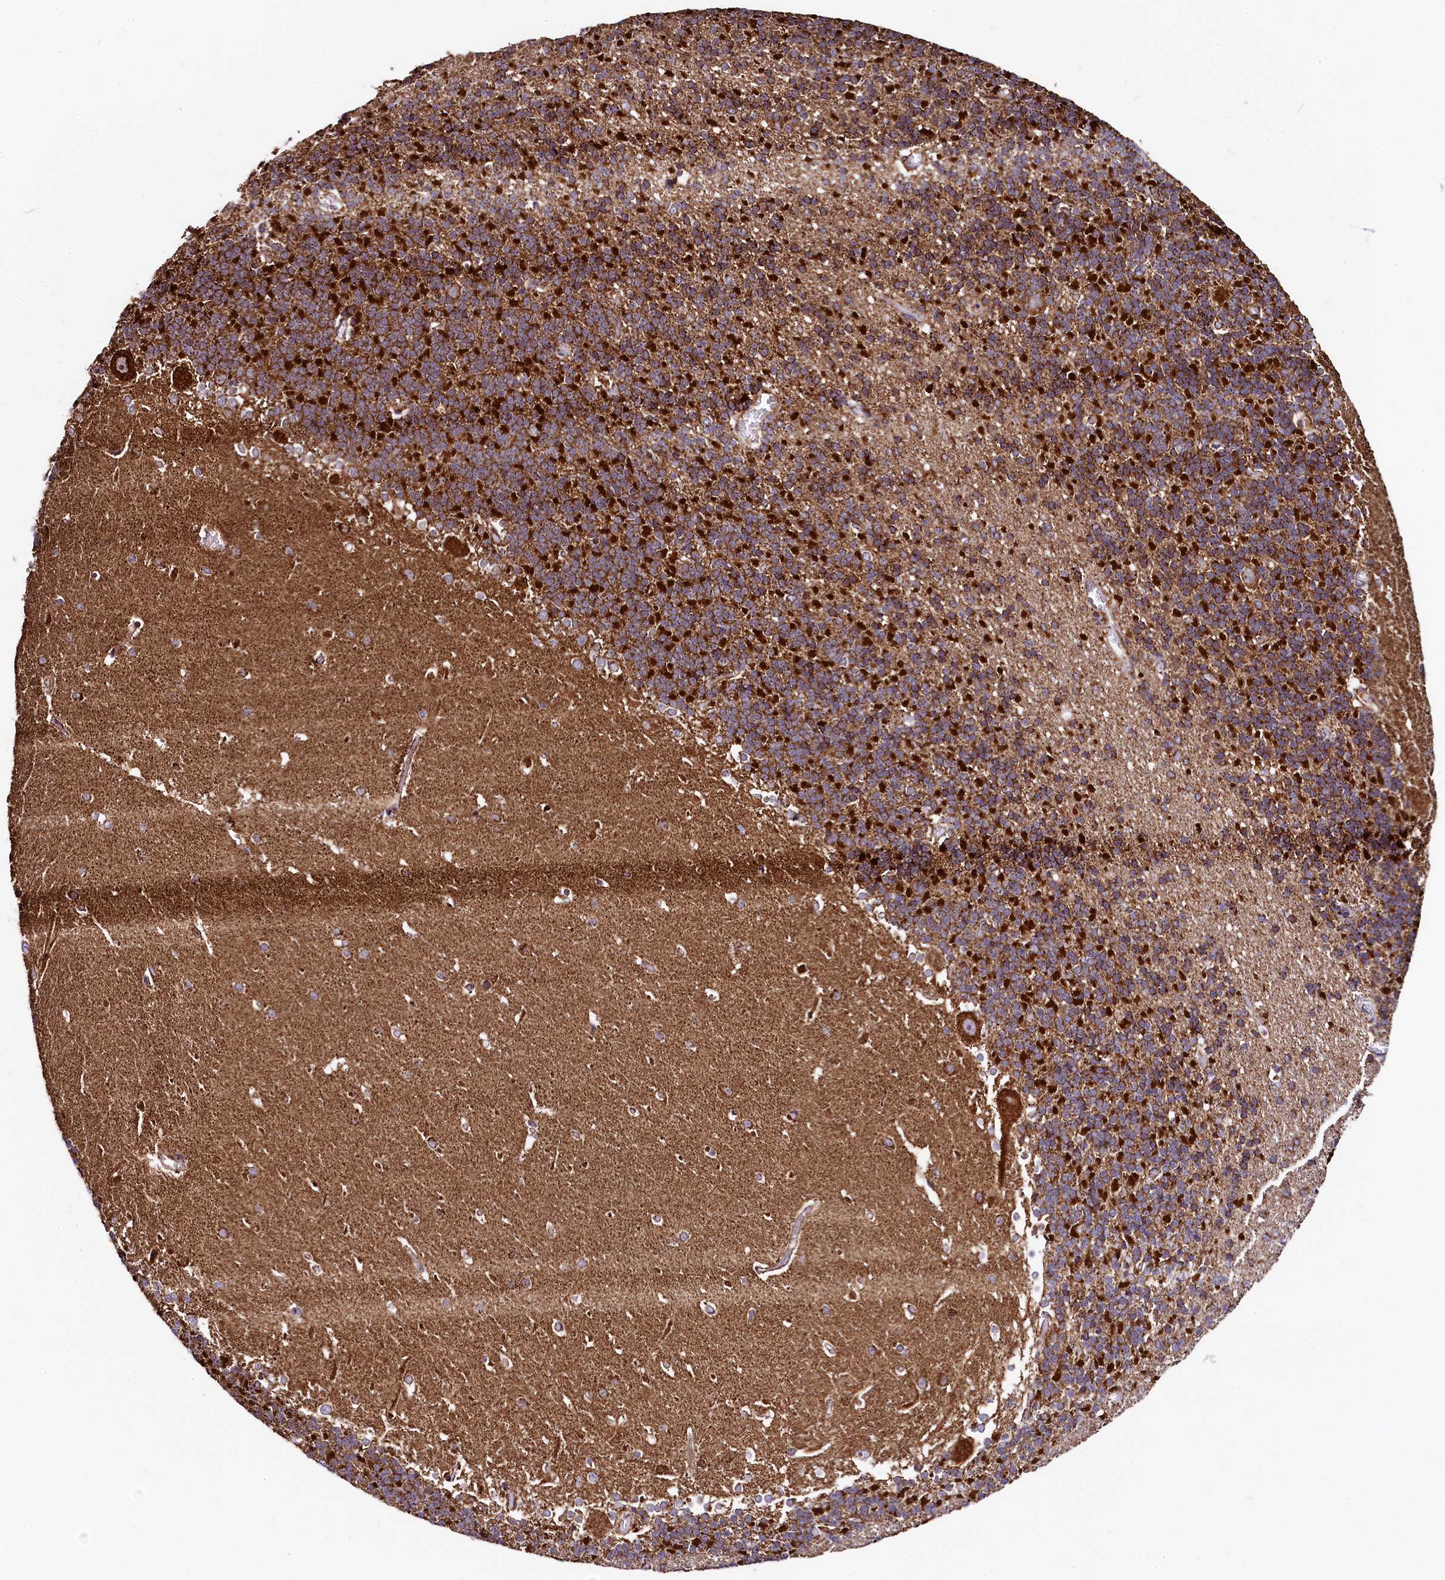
{"staining": {"intensity": "strong", "quantity": "25%-75%", "location": "cytoplasmic/membranous"}, "tissue": "cerebellum", "cell_type": "Cells in granular layer", "image_type": "normal", "snomed": [{"axis": "morphology", "description": "Normal tissue, NOS"}, {"axis": "topography", "description": "Cerebellum"}], "caption": "Immunohistochemistry (IHC) micrograph of benign cerebellum: human cerebellum stained using immunohistochemistry displays high levels of strong protein expression localized specifically in the cytoplasmic/membranous of cells in granular layer, appearing as a cytoplasmic/membranous brown color.", "gene": "CLYBL", "patient": {"sex": "male", "age": 37}}